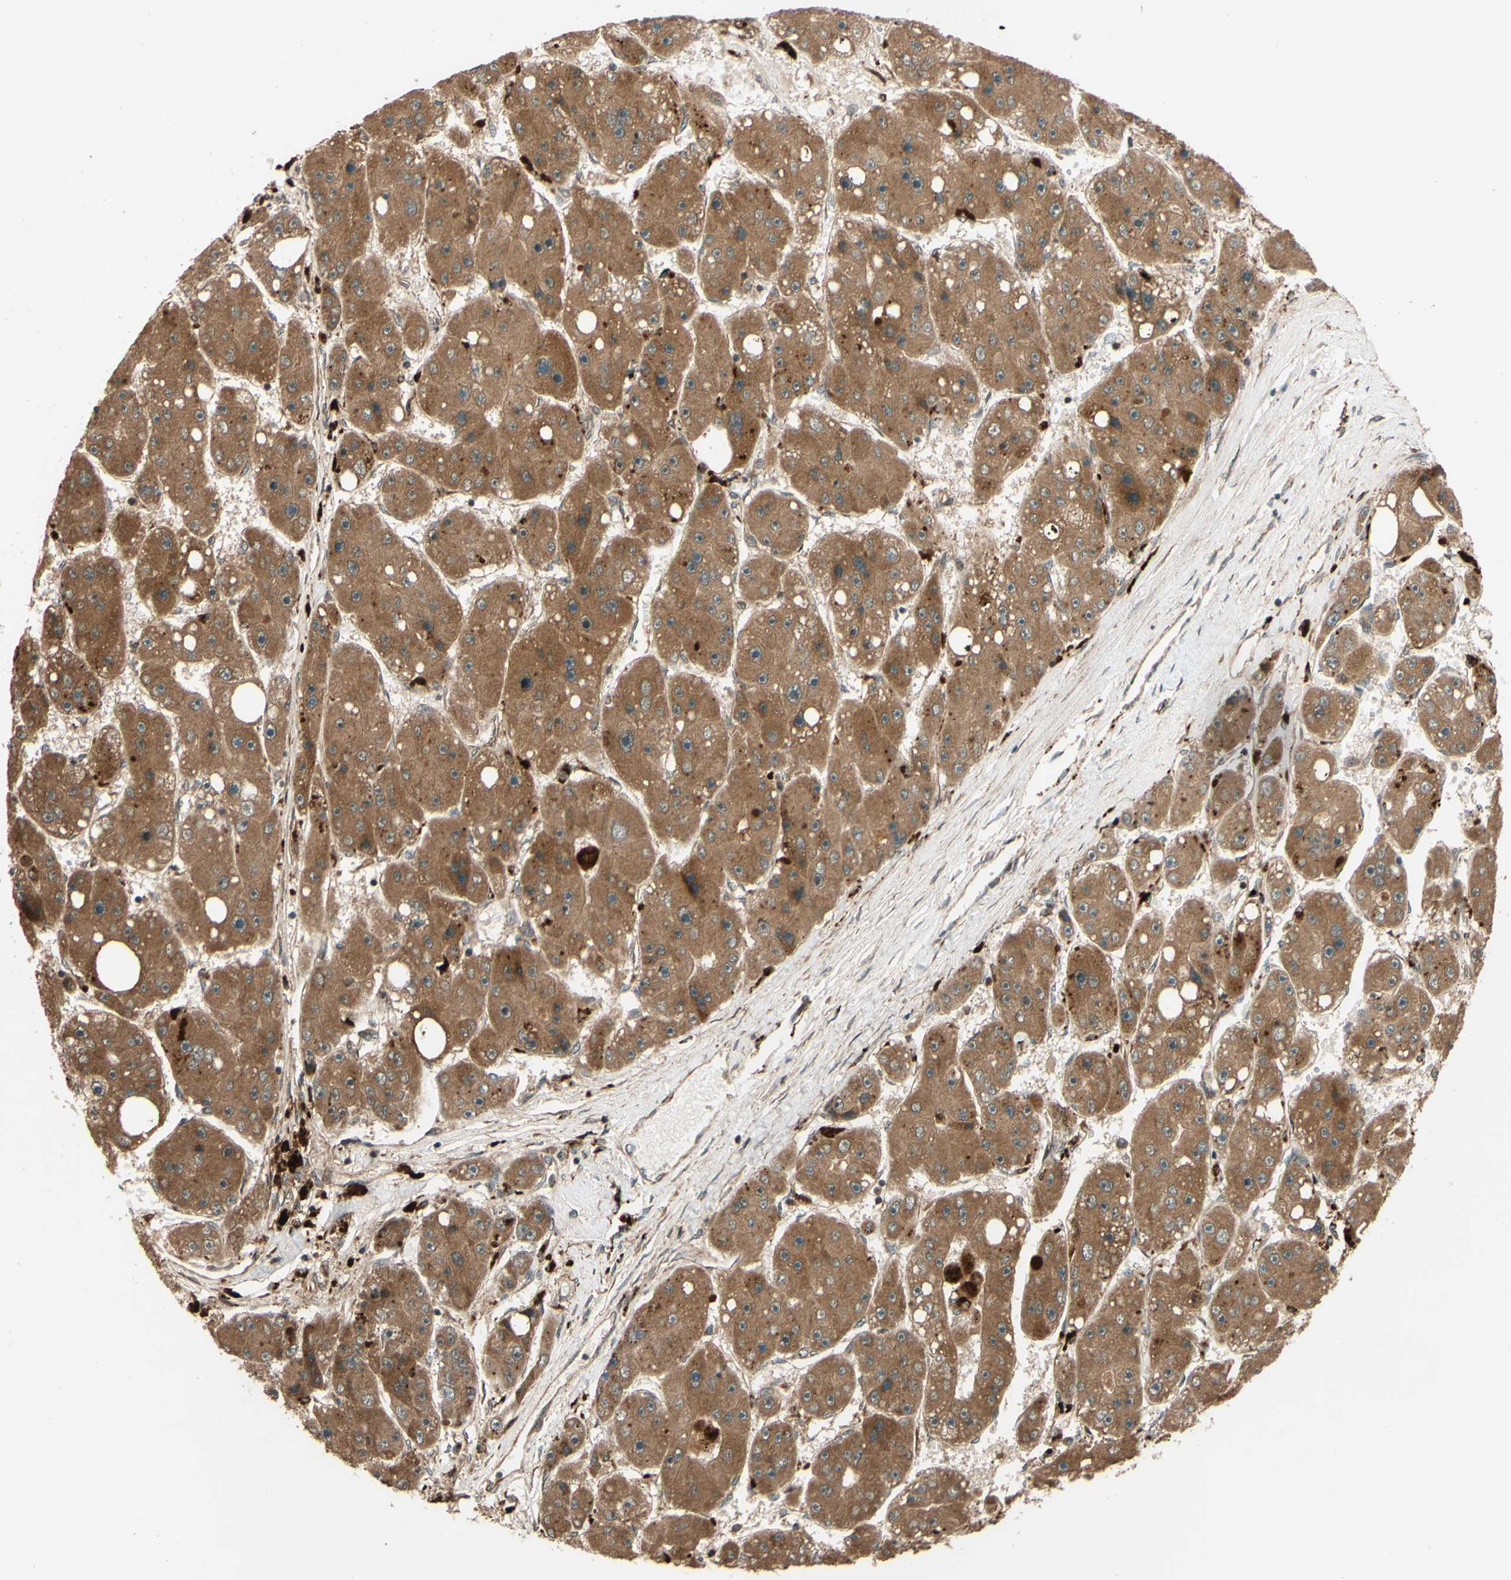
{"staining": {"intensity": "moderate", "quantity": ">75%", "location": "cytoplasmic/membranous"}, "tissue": "liver cancer", "cell_type": "Tumor cells", "image_type": "cancer", "snomed": [{"axis": "morphology", "description": "Carcinoma, Hepatocellular, NOS"}, {"axis": "topography", "description": "Liver"}], "caption": "Liver hepatocellular carcinoma stained for a protein (brown) exhibits moderate cytoplasmic/membranous positive positivity in approximately >75% of tumor cells.", "gene": "RNF19A", "patient": {"sex": "female", "age": 61}}